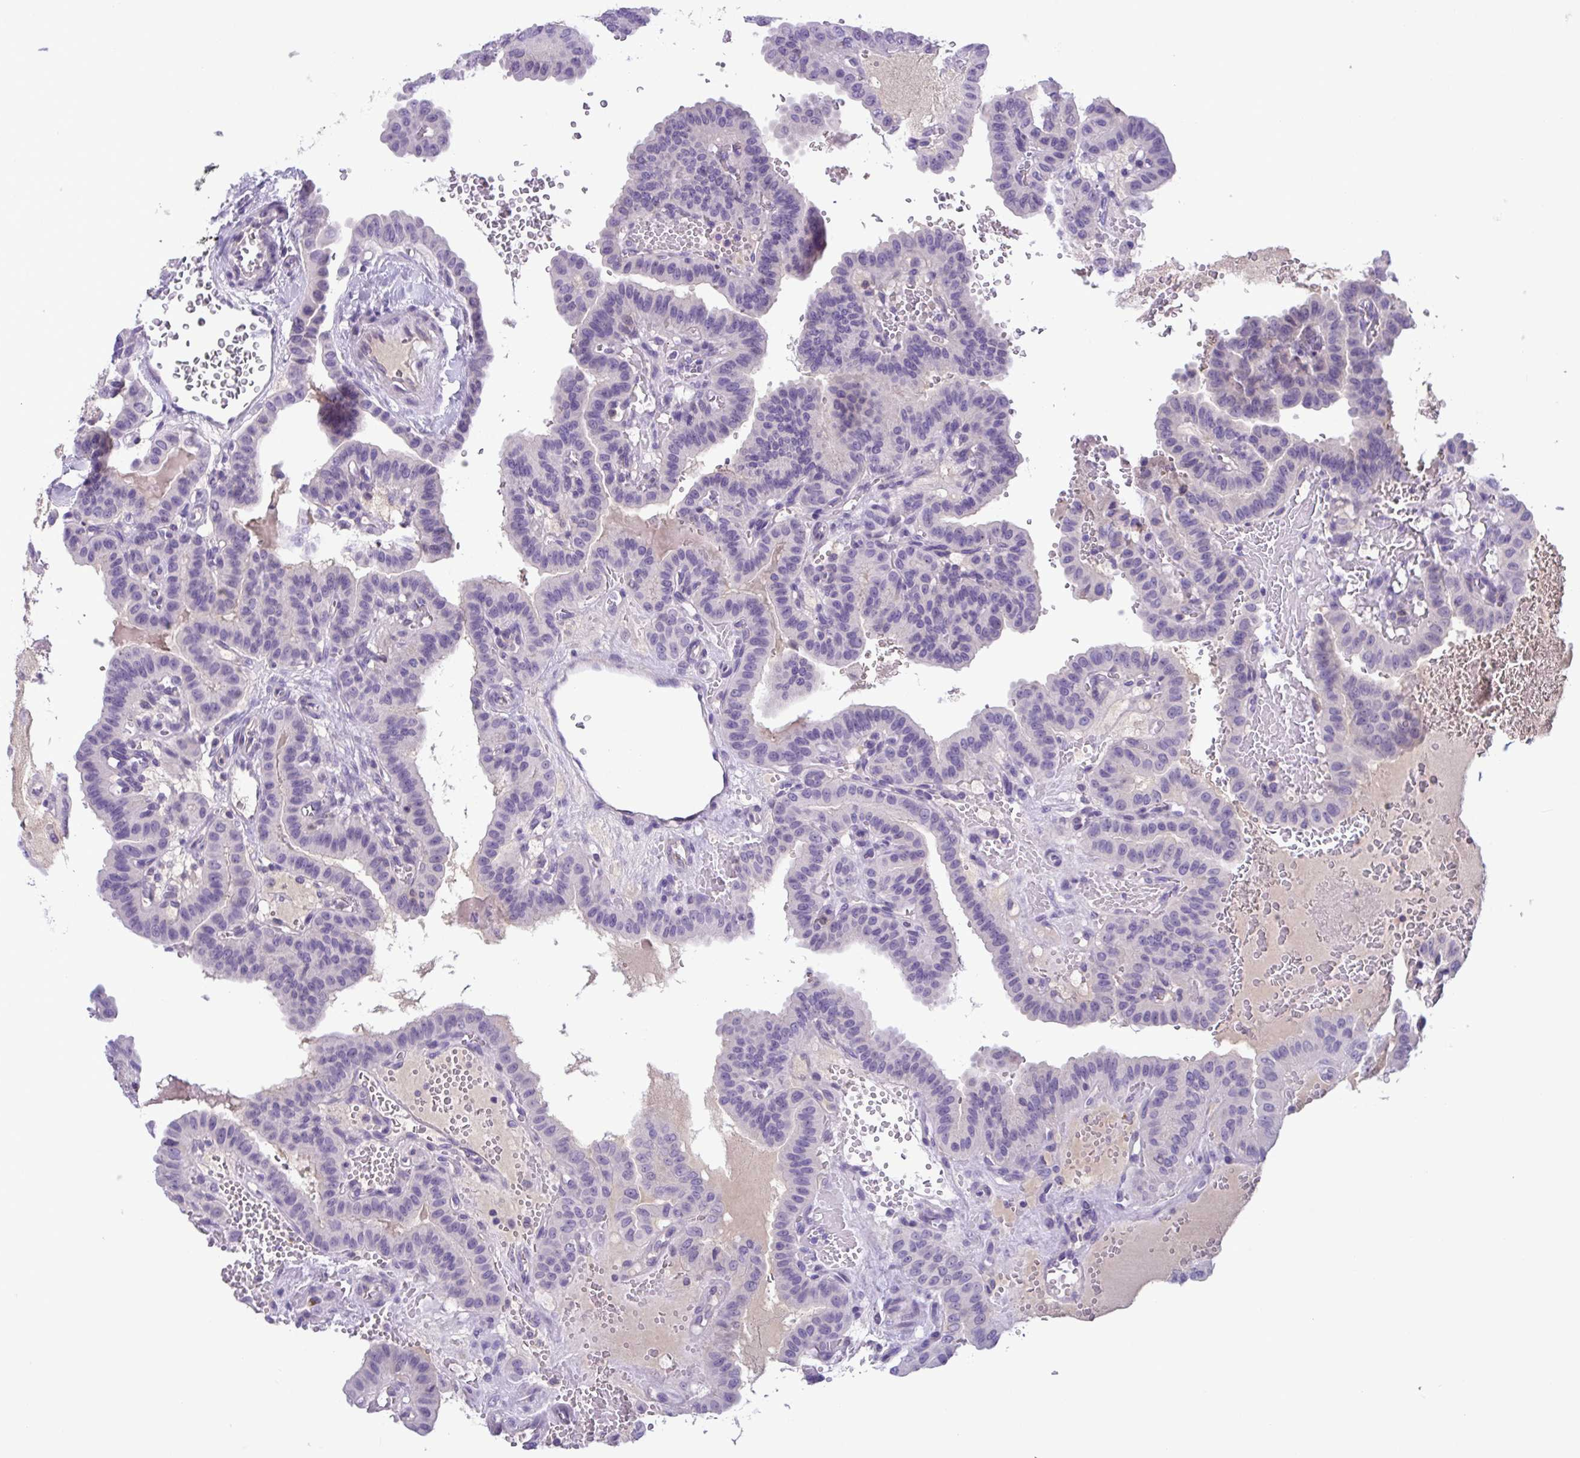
{"staining": {"intensity": "negative", "quantity": "none", "location": "none"}, "tissue": "thyroid cancer", "cell_type": "Tumor cells", "image_type": "cancer", "snomed": [{"axis": "morphology", "description": "Papillary adenocarcinoma, NOS"}, {"axis": "topography", "description": "Thyroid gland"}], "caption": "An immunohistochemistry (IHC) photomicrograph of papillary adenocarcinoma (thyroid) is shown. There is no staining in tumor cells of papillary adenocarcinoma (thyroid). (DAB immunohistochemistry, high magnification).", "gene": "WNT9B", "patient": {"sex": "male", "age": 87}}